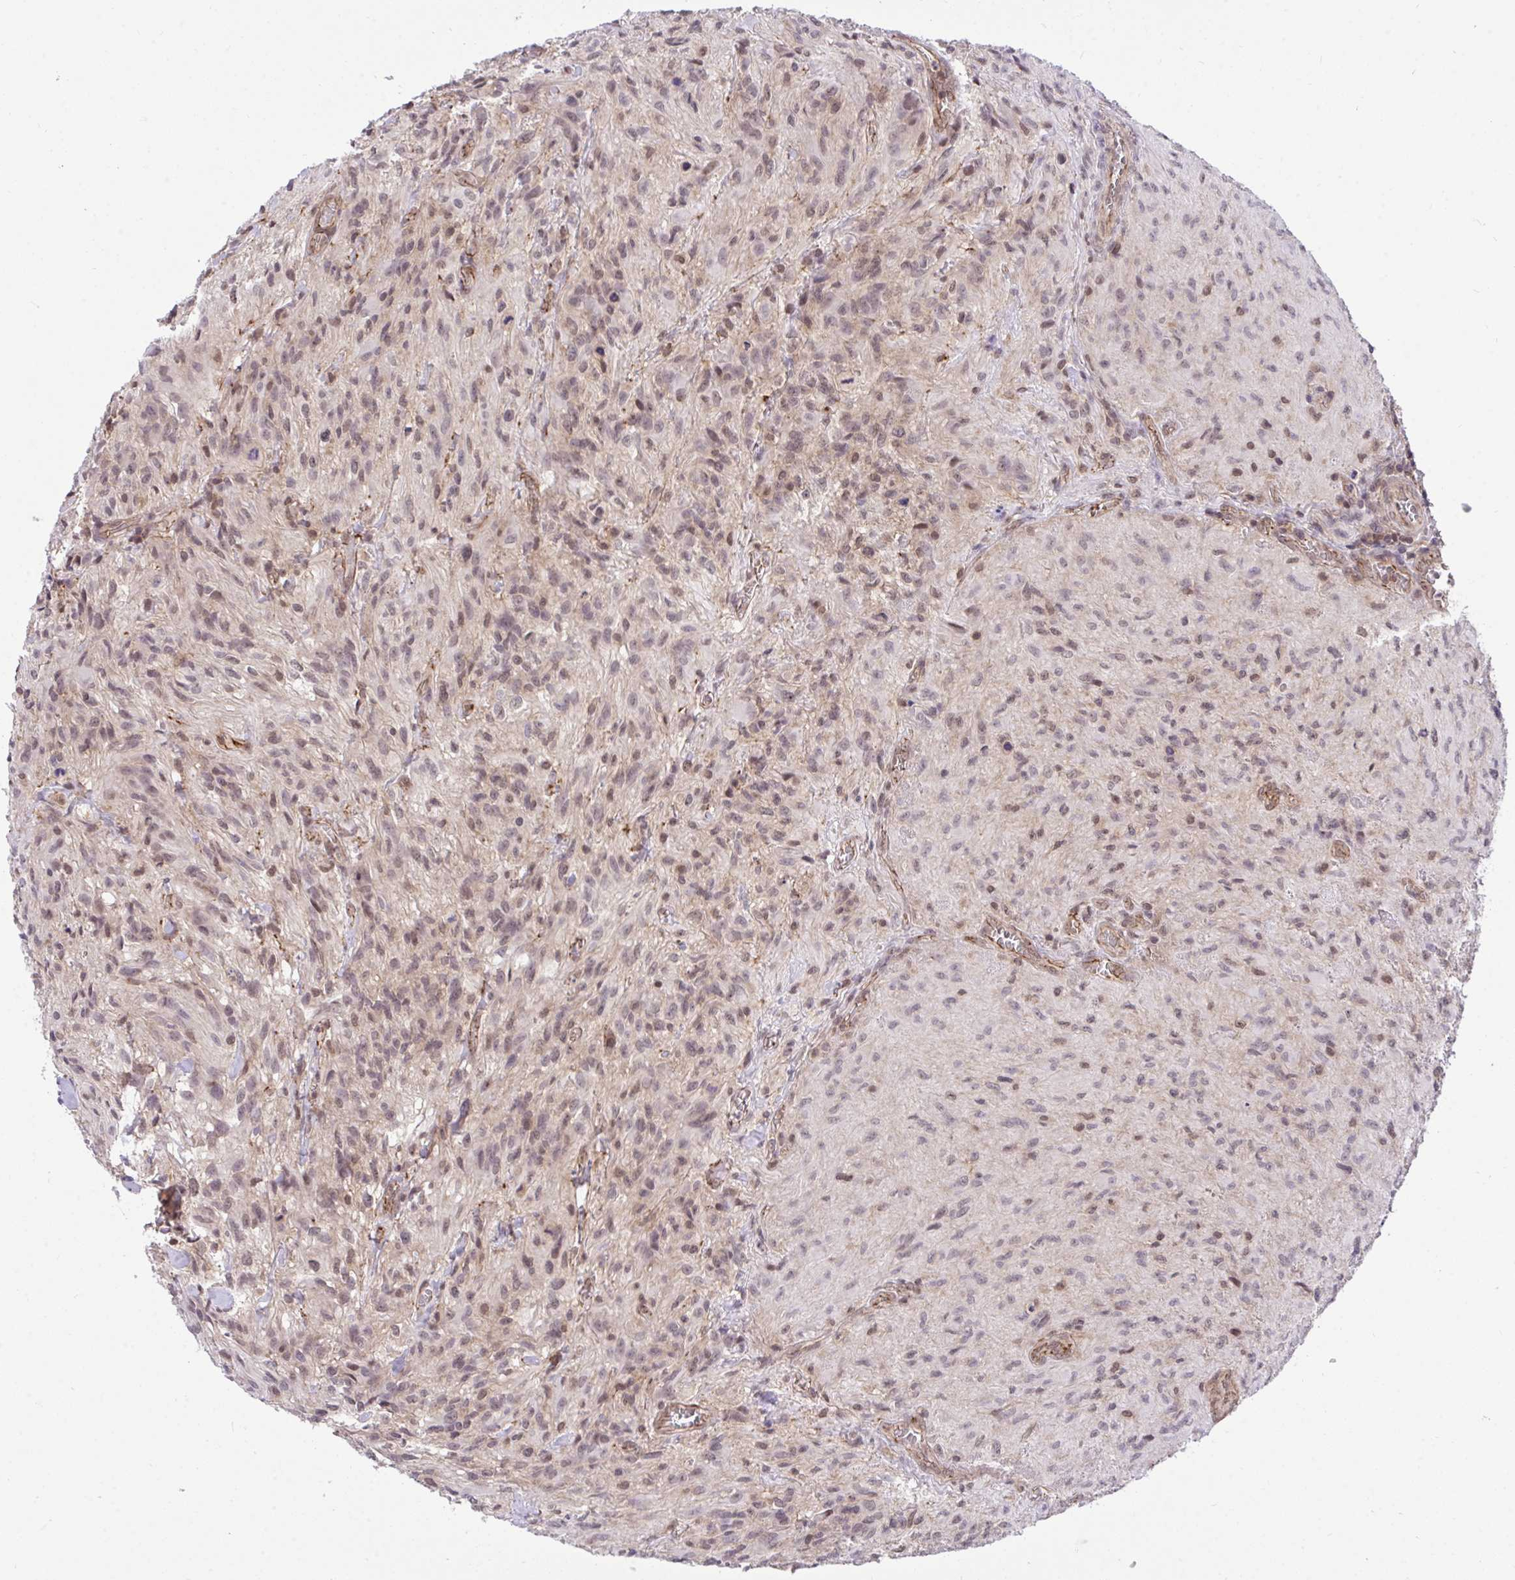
{"staining": {"intensity": "weak", "quantity": ">75%", "location": "nuclear"}, "tissue": "glioma", "cell_type": "Tumor cells", "image_type": "cancer", "snomed": [{"axis": "morphology", "description": "Glioma, malignant, High grade"}, {"axis": "topography", "description": "Brain"}], "caption": "Tumor cells display weak nuclear expression in about >75% of cells in malignant glioma (high-grade). (IHC, brightfield microscopy, high magnification).", "gene": "PPP1CA", "patient": {"sex": "male", "age": 47}}